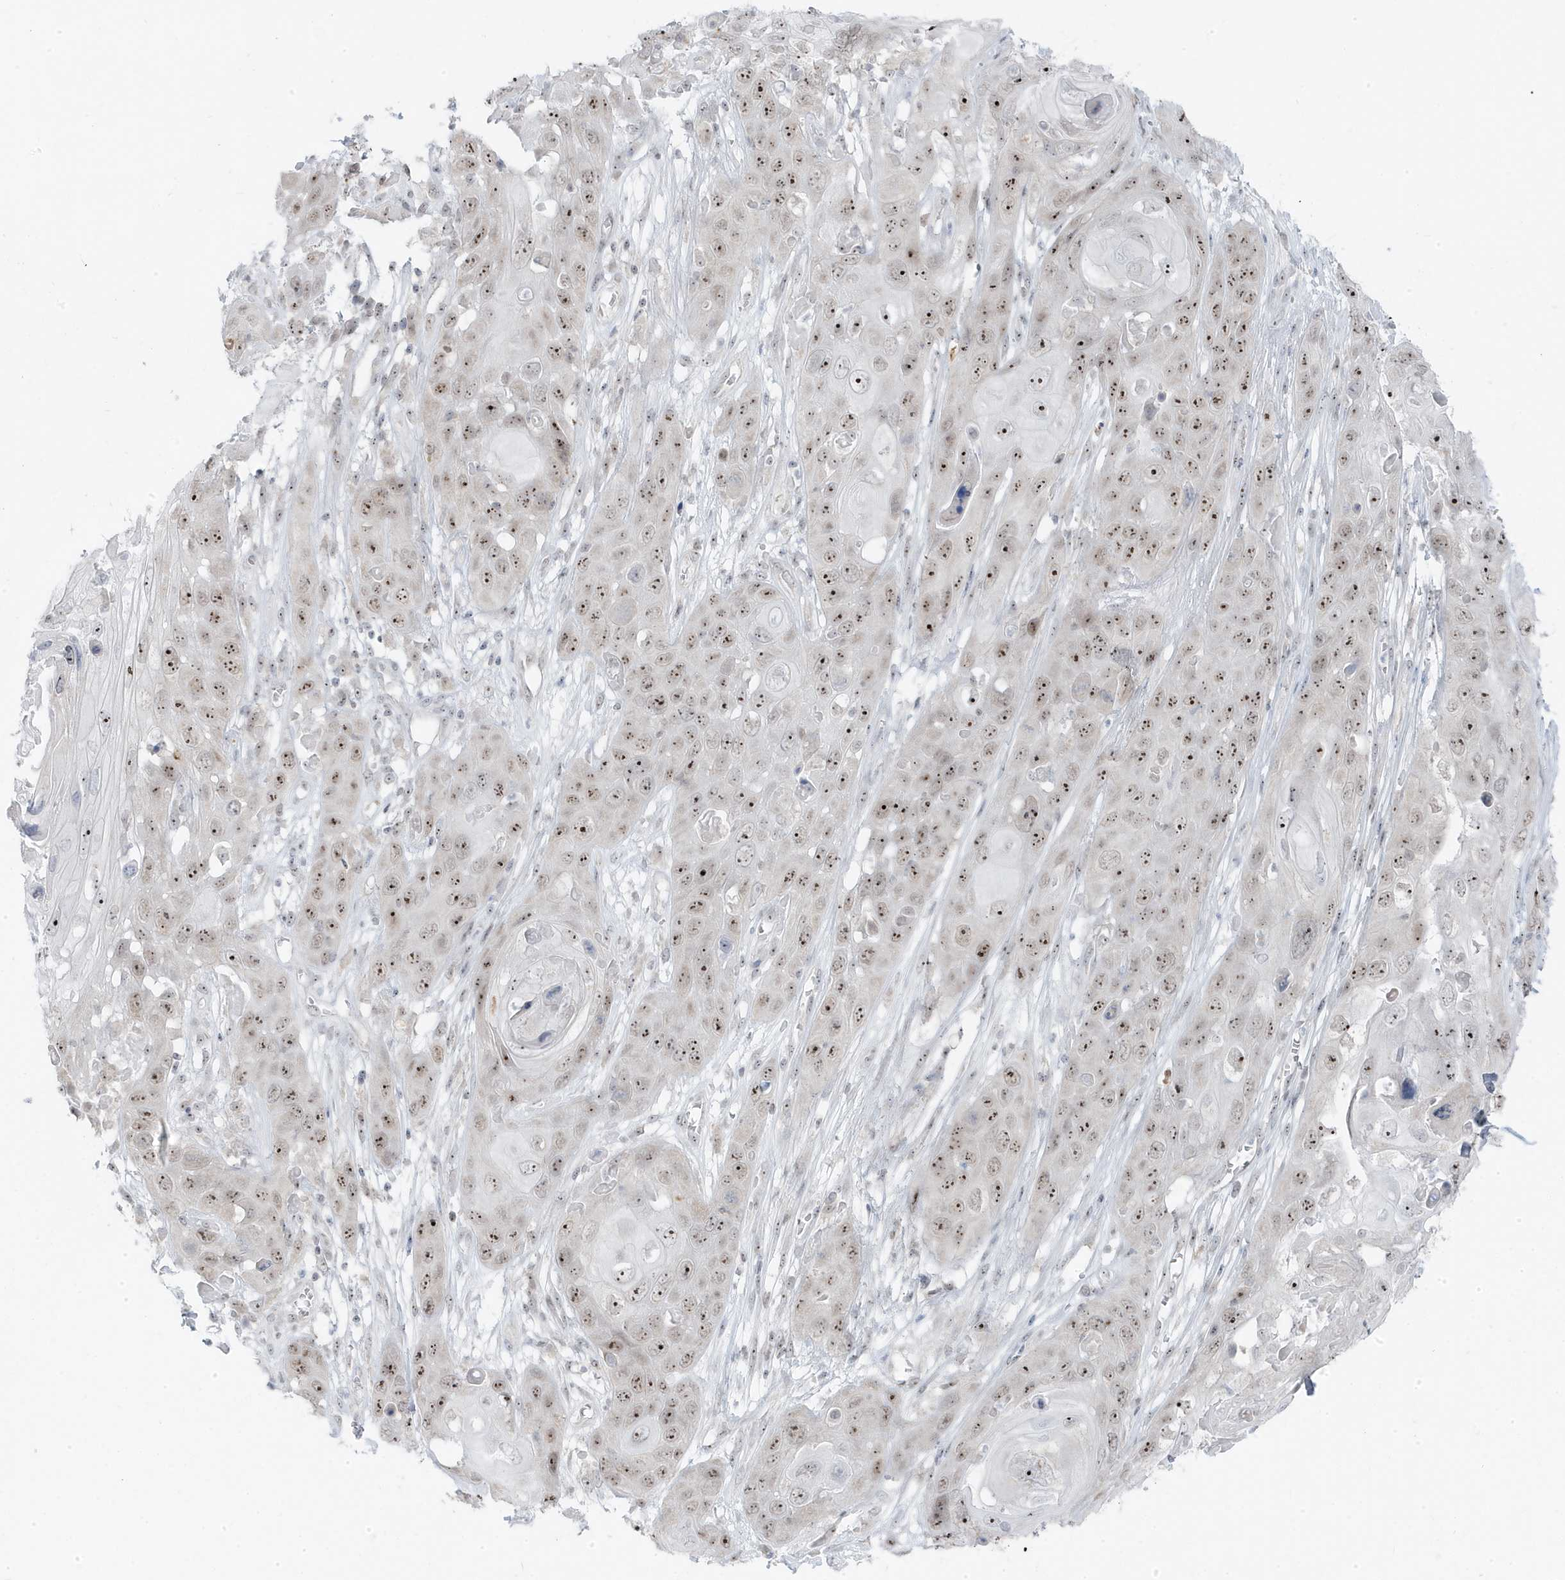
{"staining": {"intensity": "strong", "quantity": ">75%", "location": "nuclear"}, "tissue": "skin cancer", "cell_type": "Tumor cells", "image_type": "cancer", "snomed": [{"axis": "morphology", "description": "Squamous cell carcinoma, NOS"}, {"axis": "topography", "description": "Skin"}], "caption": "An IHC photomicrograph of neoplastic tissue is shown. Protein staining in brown highlights strong nuclear positivity in skin squamous cell carcinoma within tumor cells. The protein of interest is shown in brown color, while the nuclei are stained blue.", "gene": "TSEN15", "patient": {"sex": "male", "age": 55}}